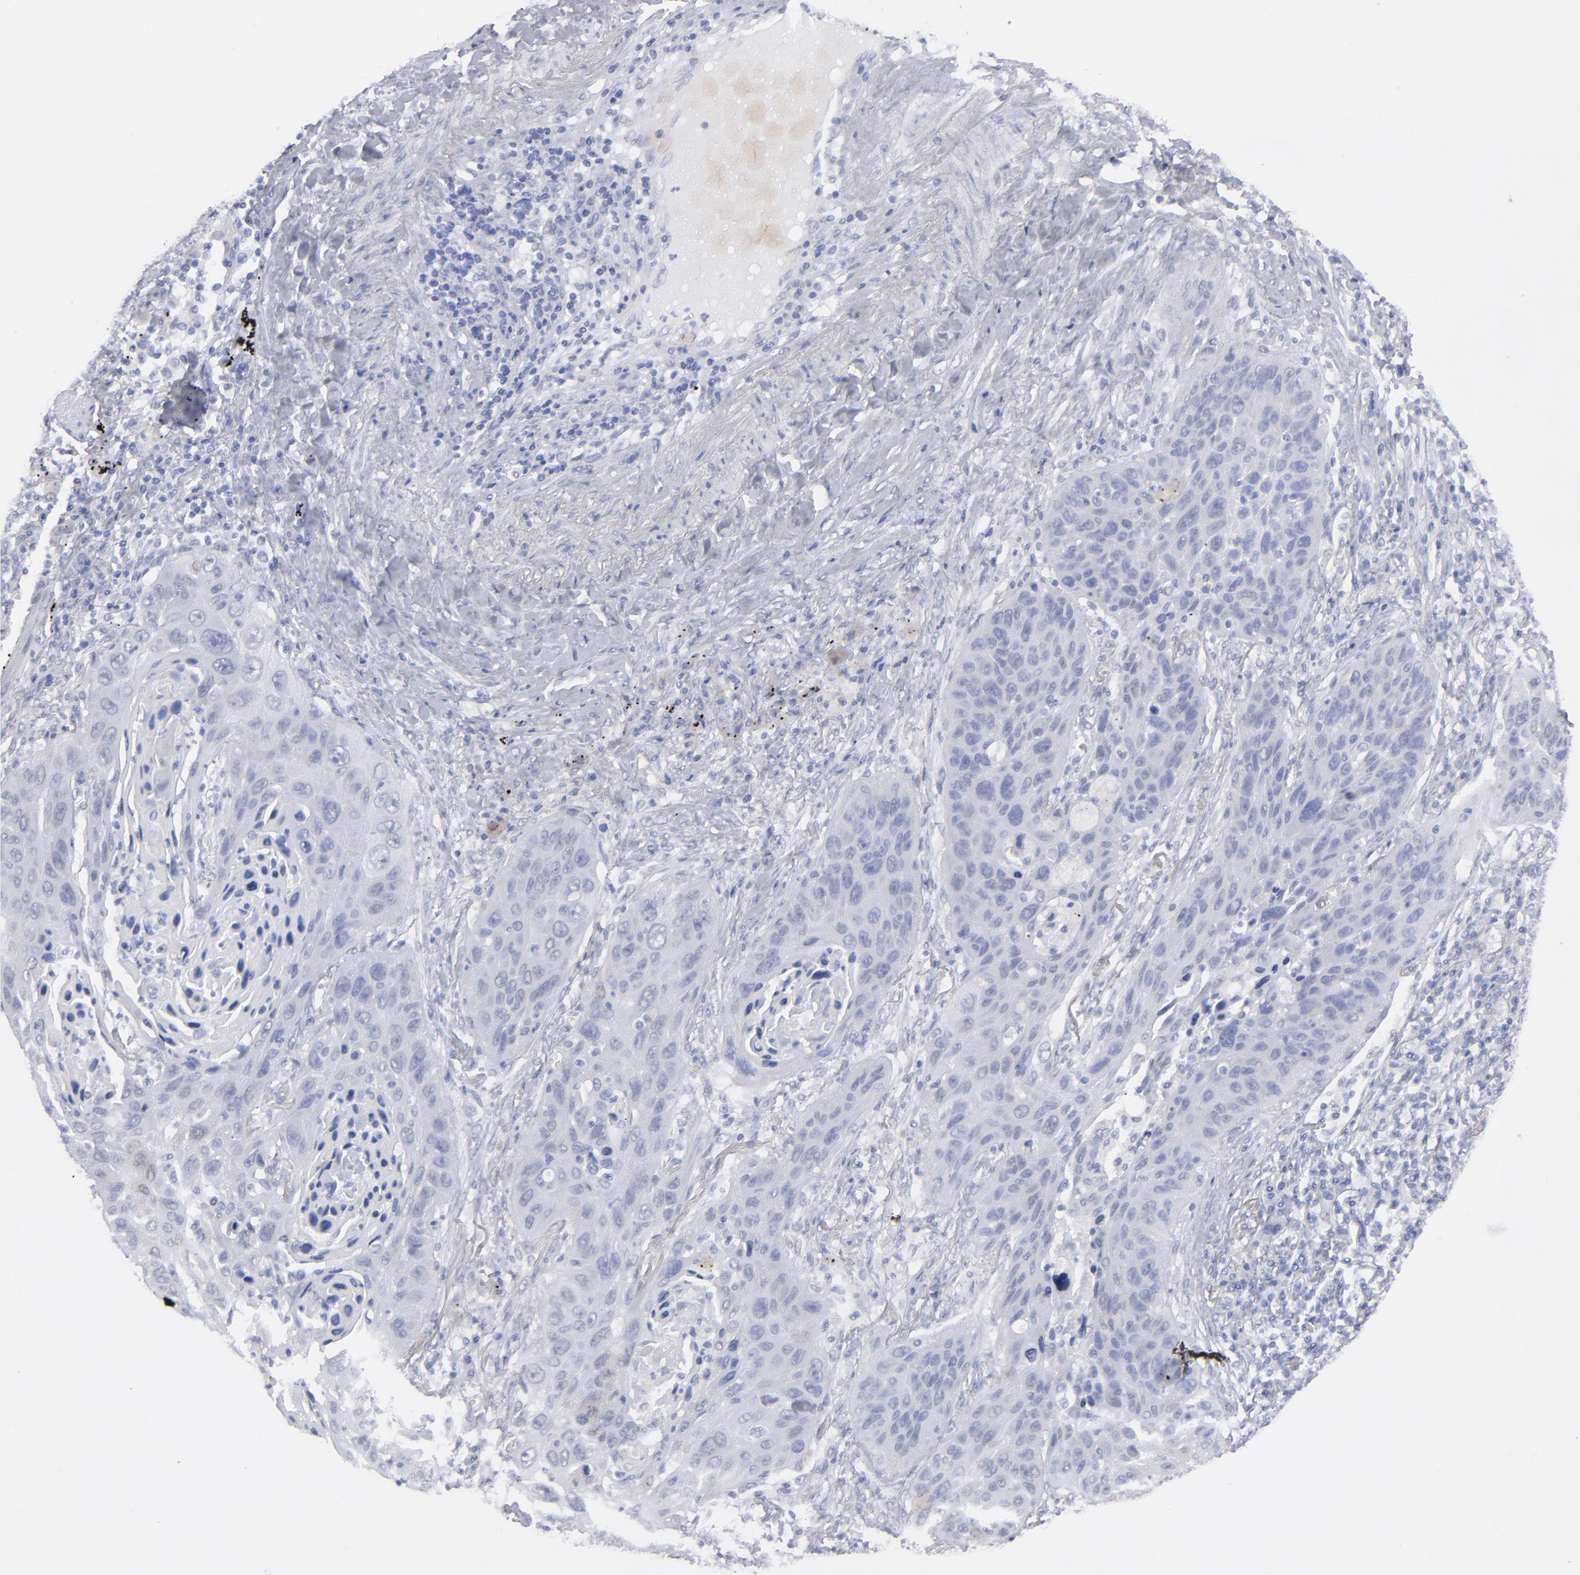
{"staining": {"intensity": "negative", "quantity": "none", "location": "none"}, "tissue": "lung cancer", "cell_type": "Tumor cells", "image_type": "cancer", "snomed": [{"axis": "morphology", "description": "Squamous cell carcinoma, NOS"}, {"axis": "topography", "description": "Lung"}], "caption": "Tumor cells are negative for protein expression in human lung cancer (squamous cell carcinoma).", "gene": "ALDOB", "patient": {"sex": "female", "age": 67}}